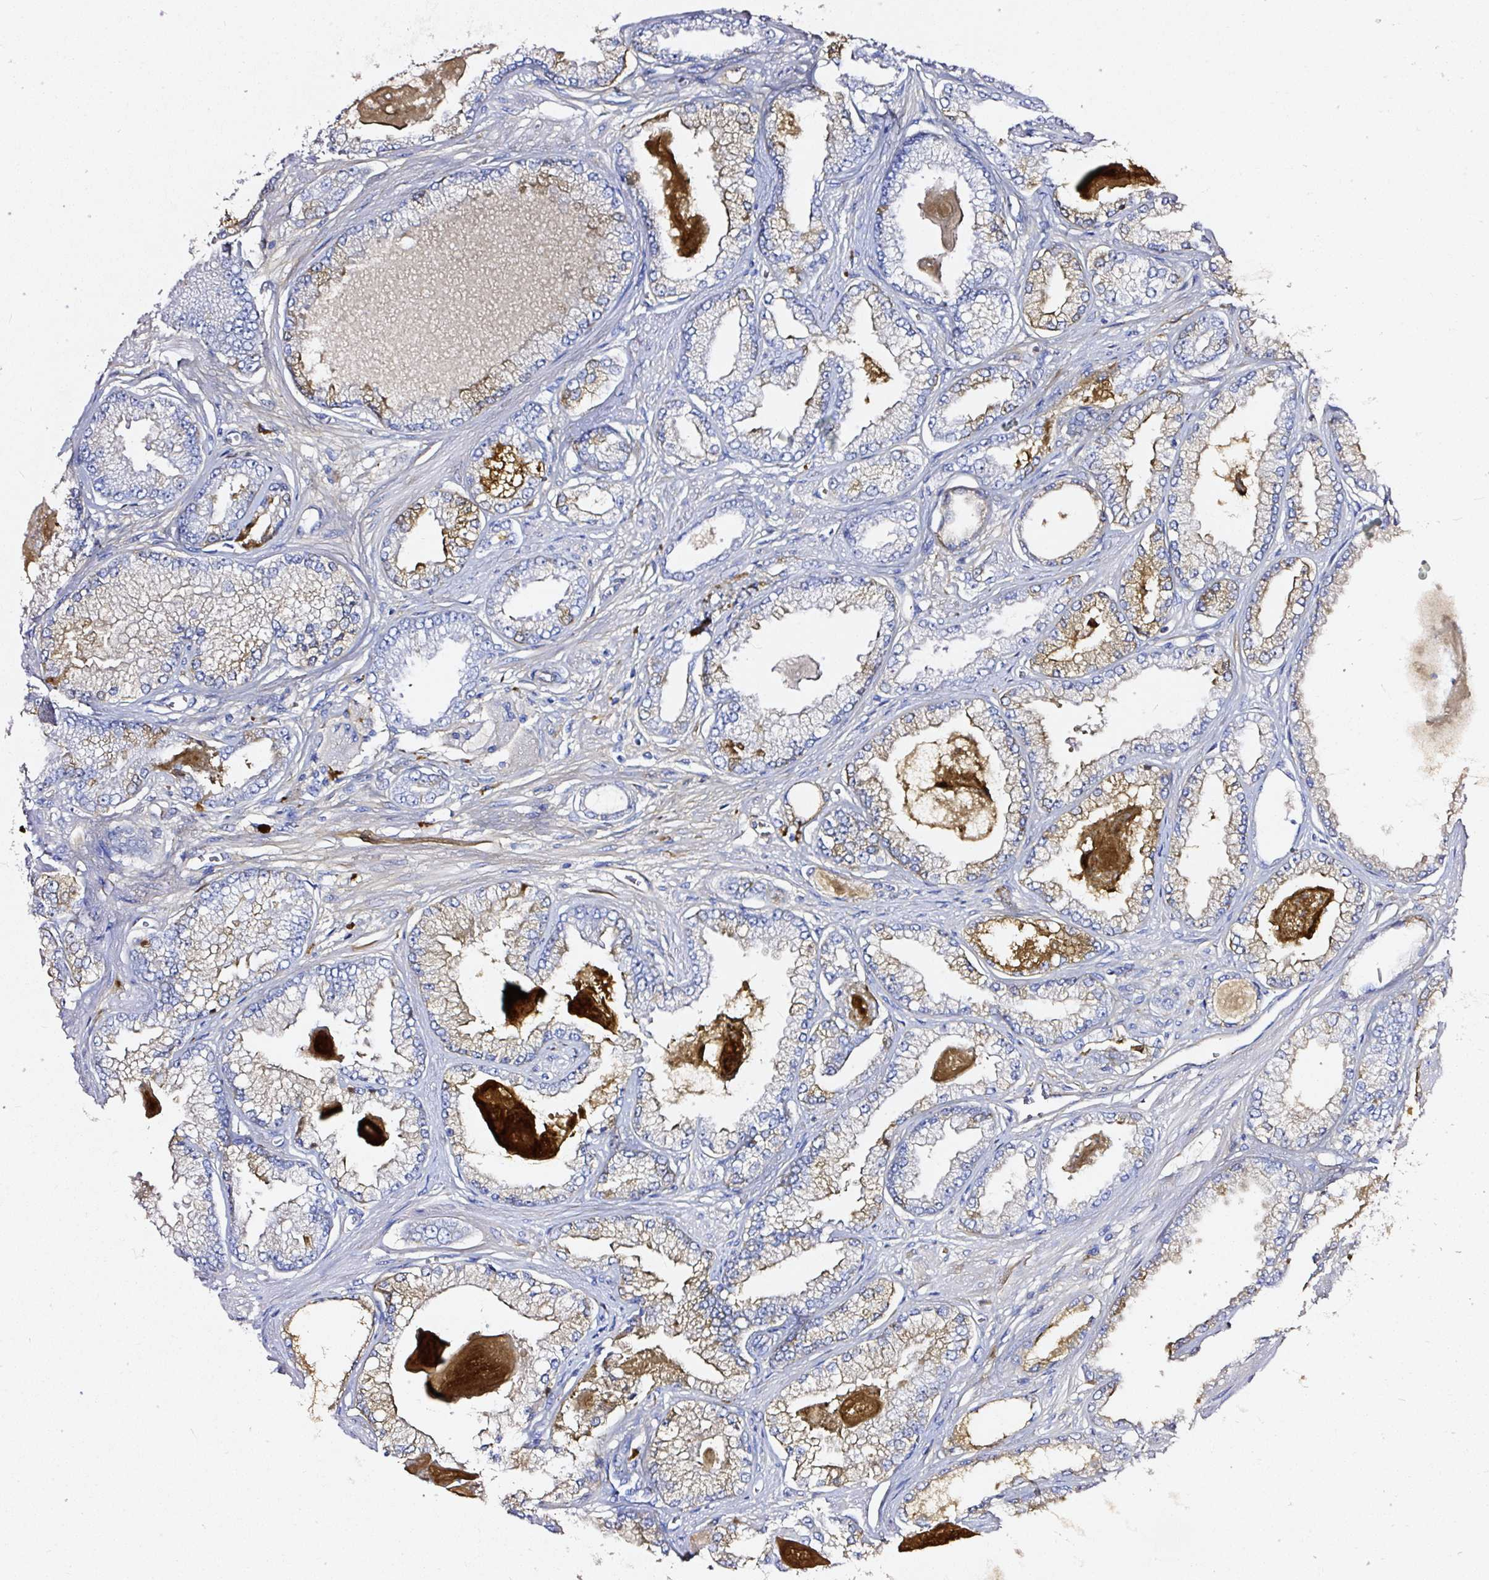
{"staining": {"intensity": "weak", "quantity": "<25%", "location": "cytoplasmic/membranous"}, "tissue": "prostate cancer", "cell_type": "Tumor cells", "image_type": "cancer", "snomed": [{"axis": "morphology", "description": "Adenocarcinoma, Low grade"}, {"axis": "topography", "description": "Prostate"}], "caption": "IHC micrograph of prostate adenocarcinoma (low-grade) stained for a protein (brown), which demonstrates no staining in tumor cells.", "gene": "CLEC3B", "patient": {"sex": "male", "age": 64}}